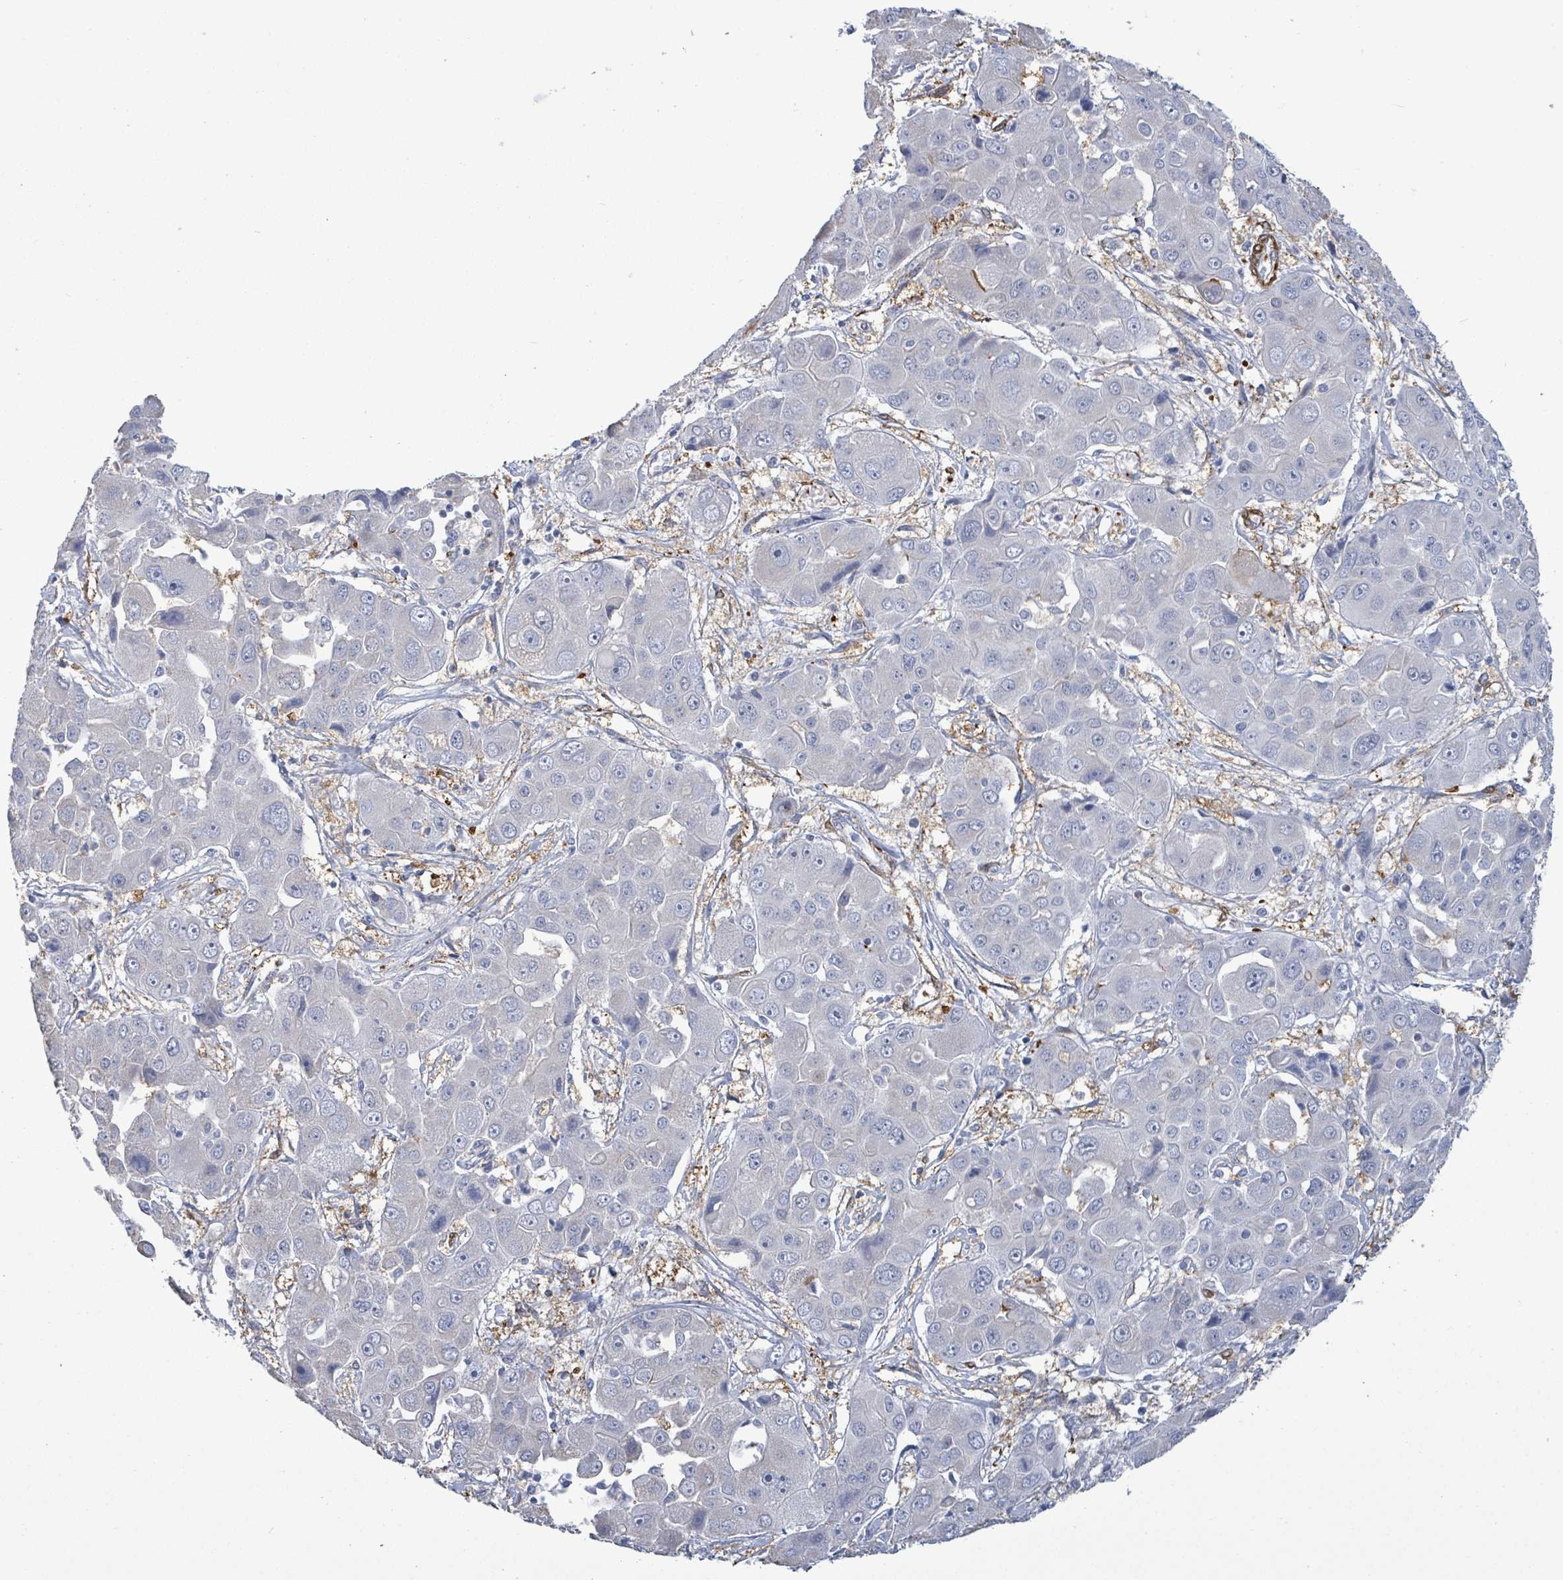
{"staining": {"intensity": "negative", "quantity": "none", "location": "none"}, "tissue": "liver cancer", "cell_type": "Tumor cells", "image_type": "cancer", "snomed": [{"axis": "morphology", "description": "Cholangiocarcinoma"}, {"axis": "topography", "description": "Liver"}], "caption": "Tumor cells show no significant protein positivity in liver cancer (cholangiocarcinoma).", "gene": "PRKRIP1", "patient": {"sex": "male", "age": 67}}